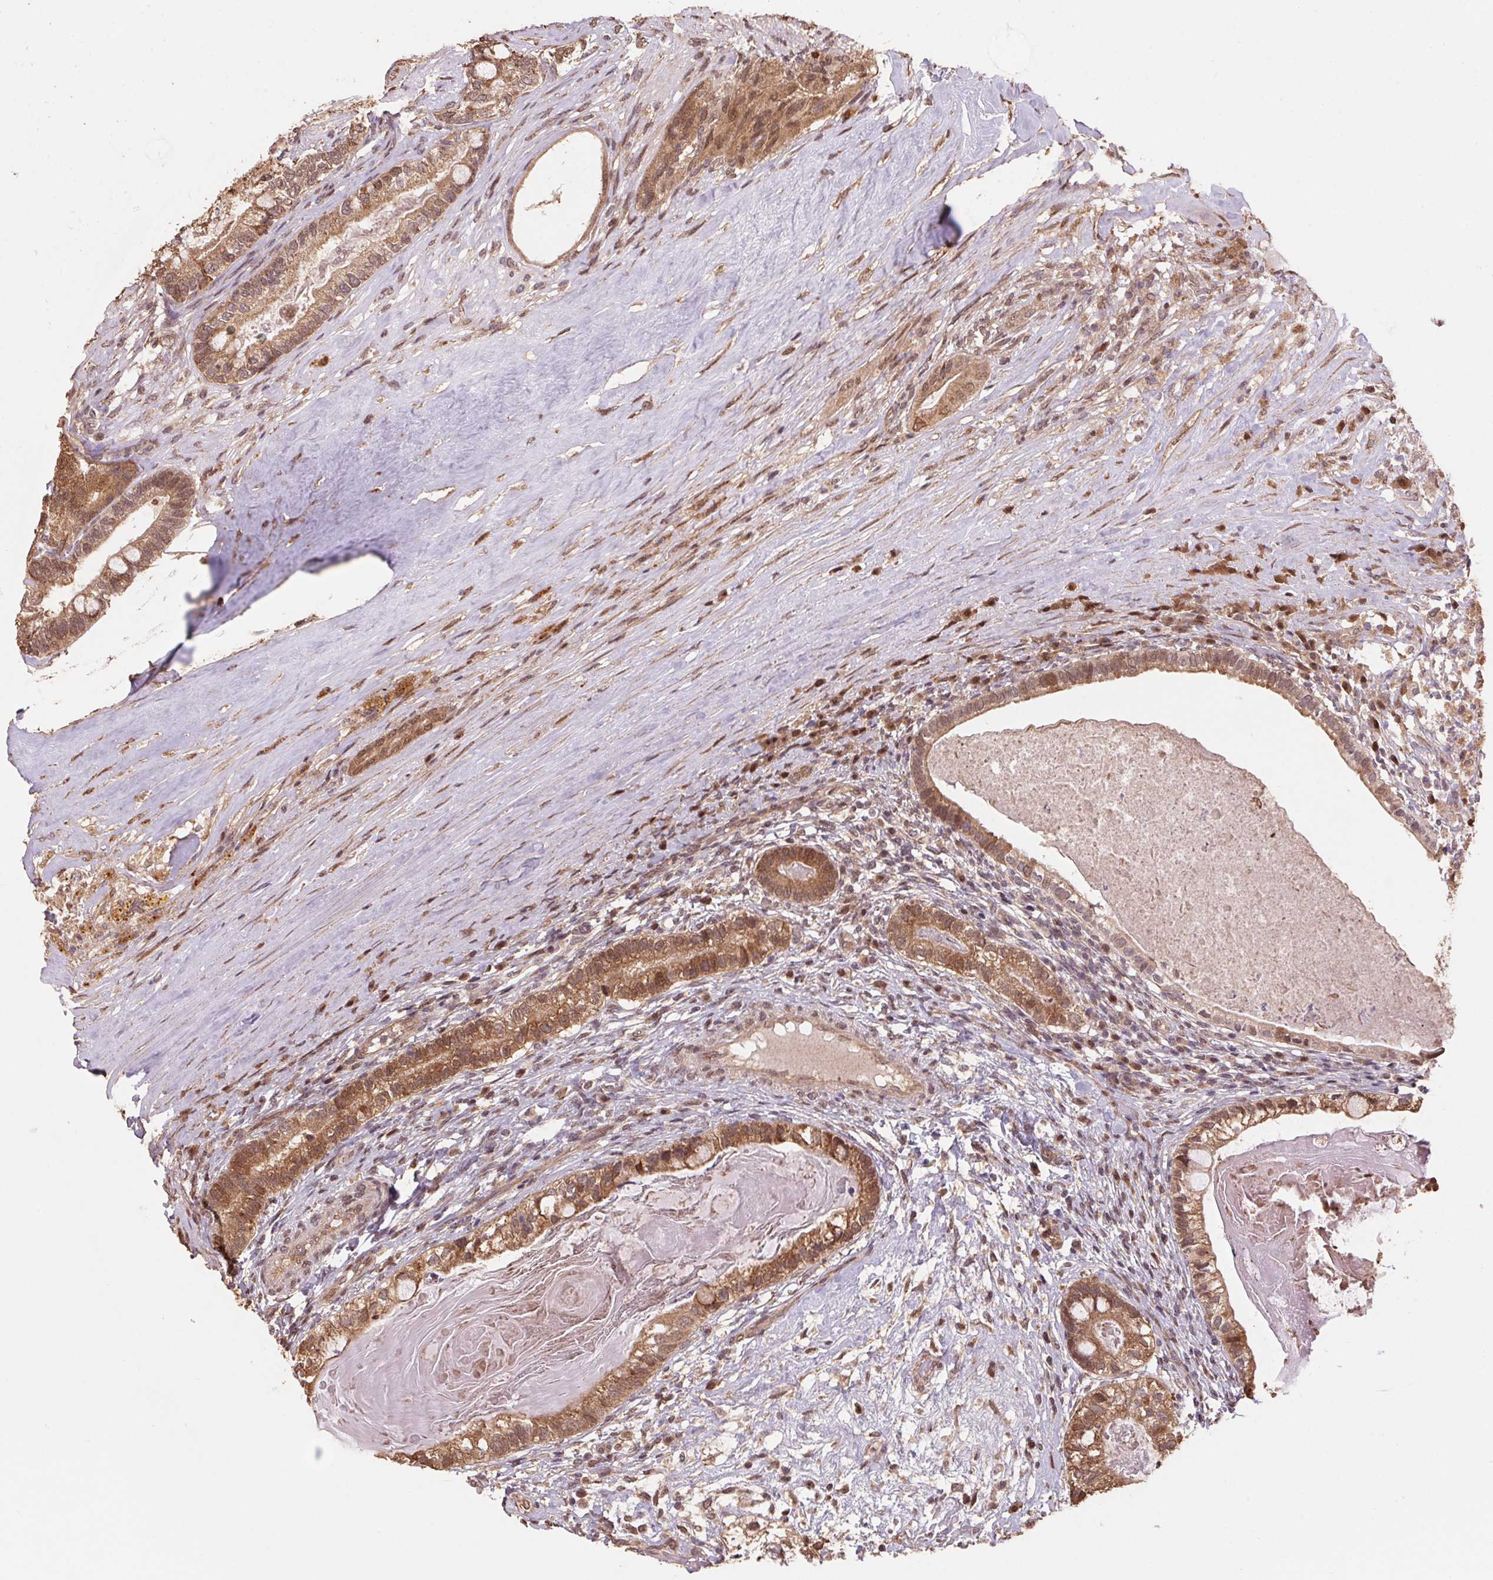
{"staining": {"intensity": "moderate", "quantity": ">75%", "location": "cytoplasmic/membranous,nuclear"}, "tissue": "testis cancer", "cell_type": "Tumor cells", "image_type": "cancer", "snomed": [{"axis": "morphology", "description": "Seminoma, NOS"}, {"axis": "morphology", "description": "Carcinoma, Embryonal, NOS"}, {"axis": "topography", "description": "Testis"}], "caption": "Immunohistochemistry (IHC) of human testis seminoma shows medium levels of moderate cytoplasmic/membranous and nuclear staining in approximately >75% of tumor cells.", "gene": "CUTA", "patient": {"sex": "male", "age": 41}}